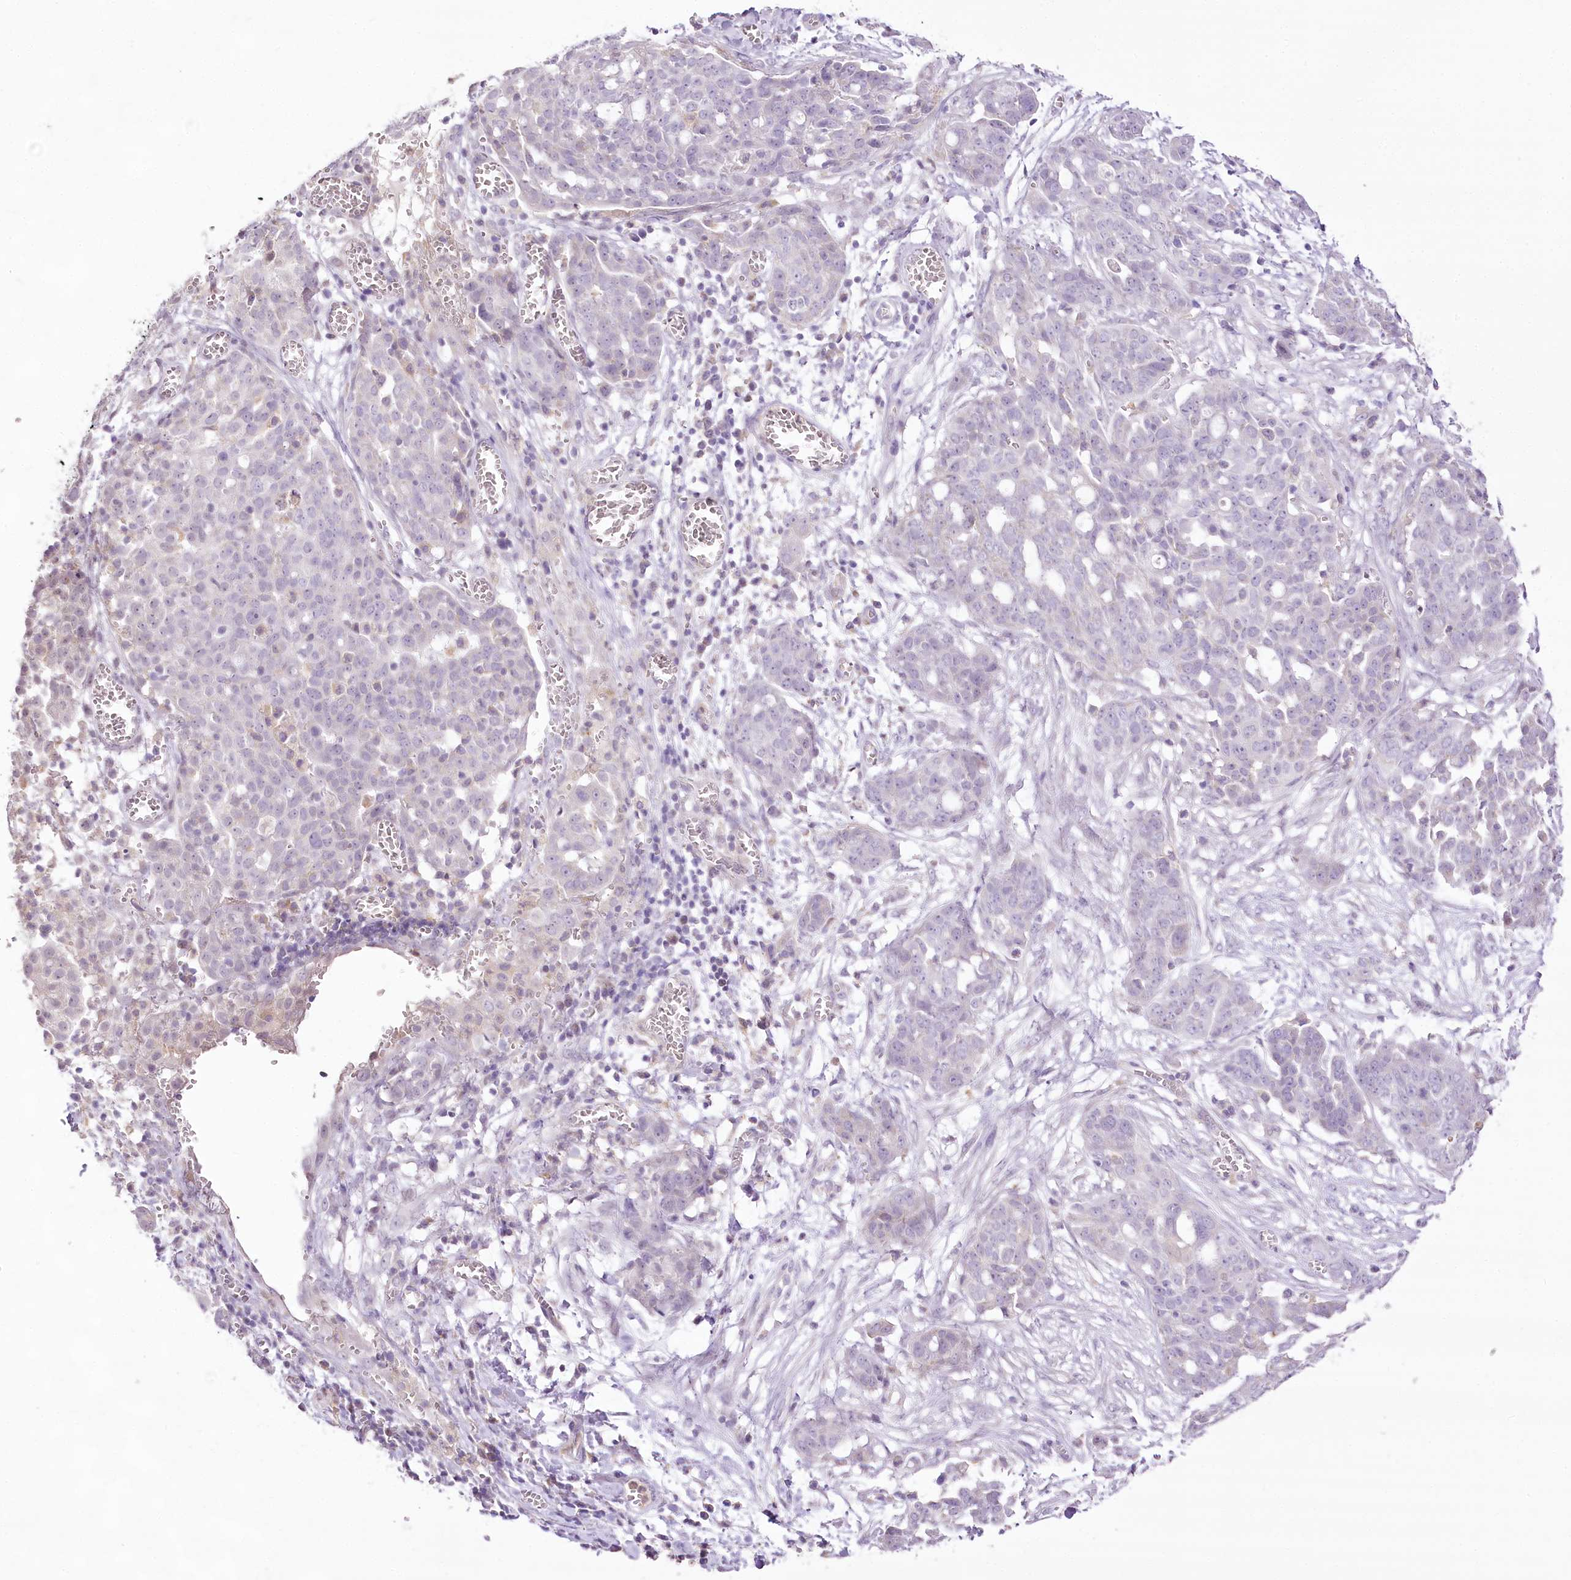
{"staining": {"intensity": "negative", "quantity": "none", "location": "none"}, "tissue": "ovarian cancer", "cell_type": "Tumor cells", "image_type": "cancer", "snomed": [{"axis": "morphology", "description": "Cystadenocarcinoma, serous, NOS"}, {"axis": "topography", "description": "Soft tissue"}, {"axis": "topography", "description": "Ovary"}], "caption": "This is a histopathology image of immunohistochemistry staining of ovarian cancer, which shows no expression in tumor cells.", "gene": "CCDC30", "patient": {"sex": "female", "age": 57}}